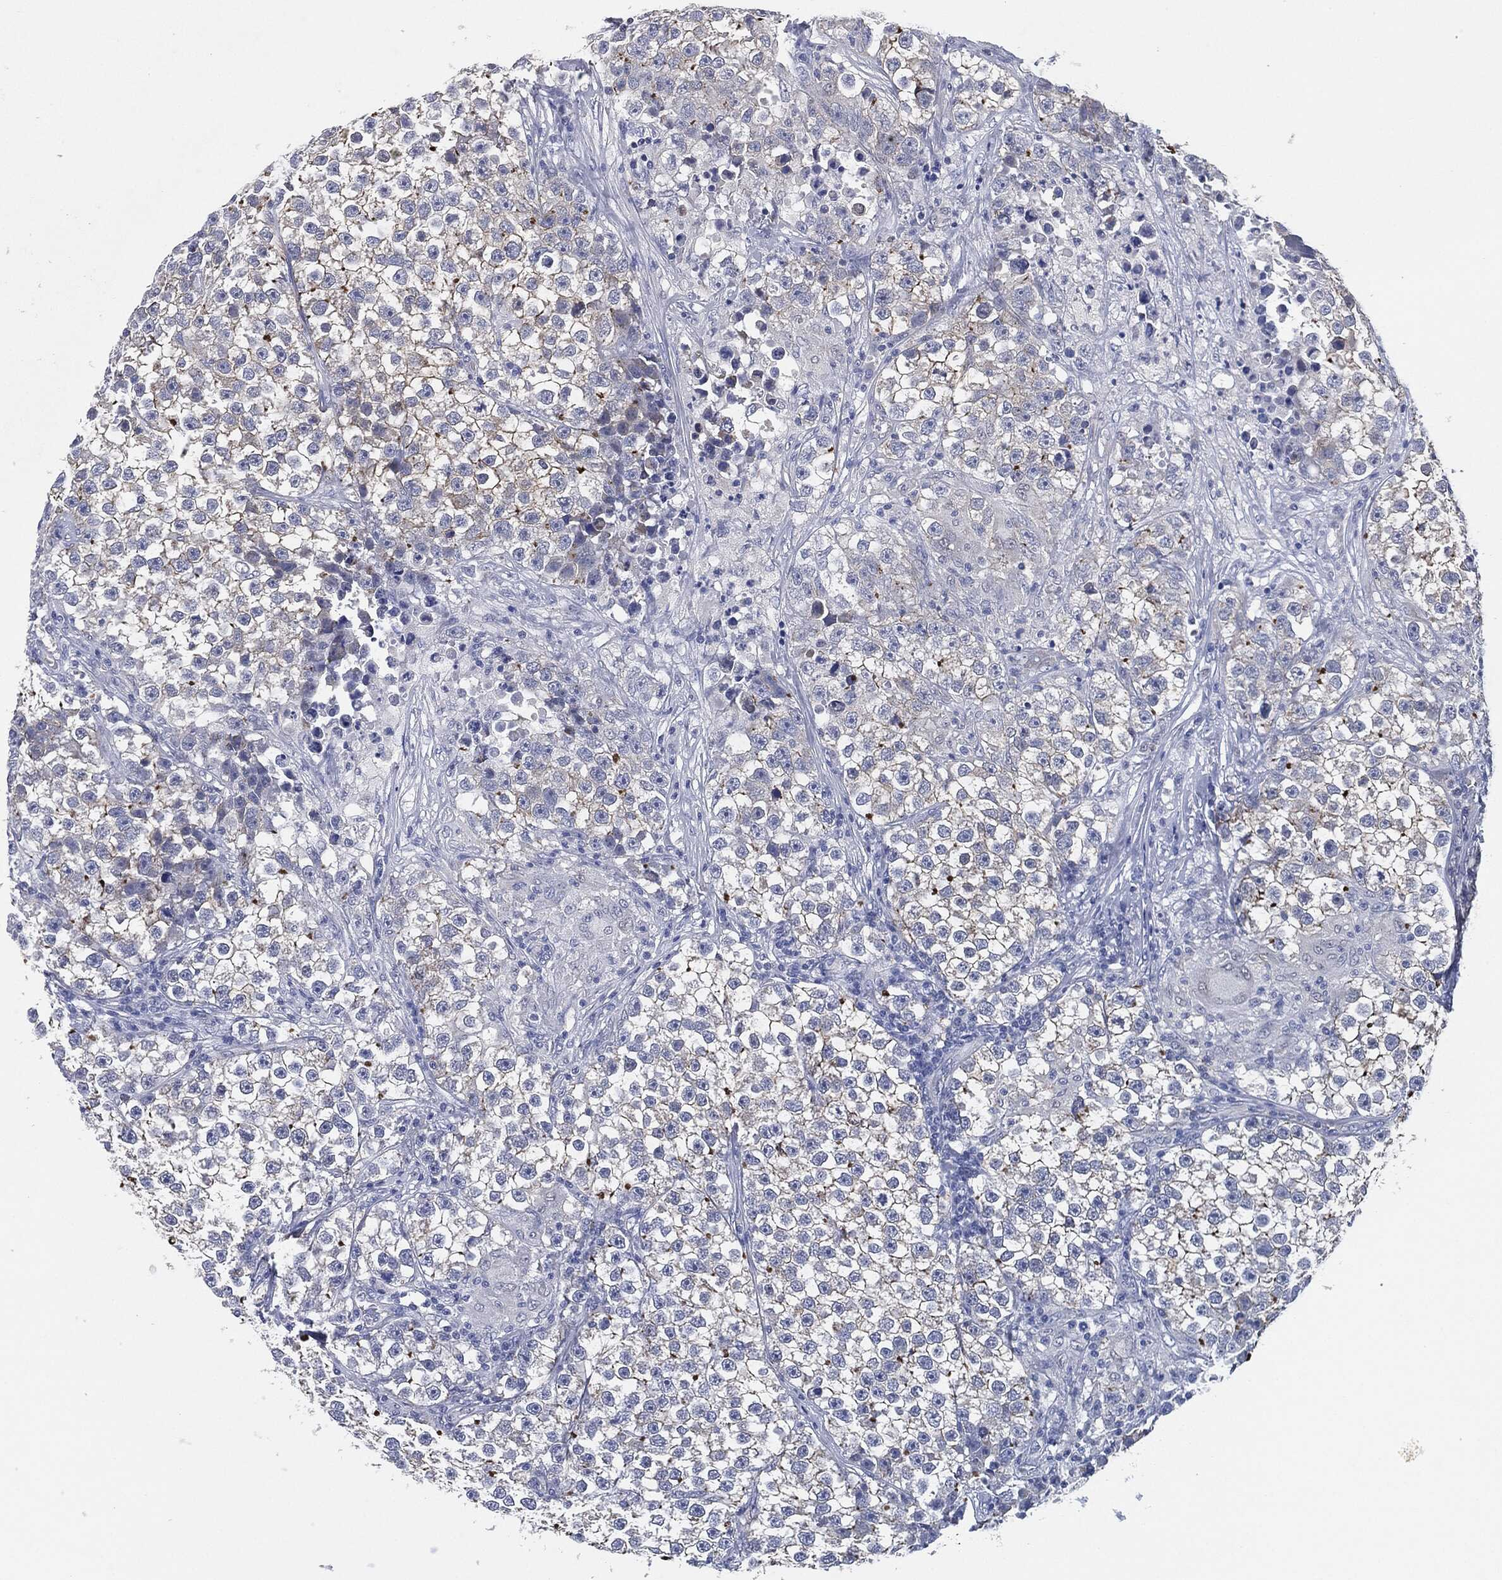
{"staining": {"intensity": "negative", "quantity": "none", "location": "none"}, "tissue": "testis cancer", "cell_type": "Tumor cells", "image_type": "cancer", "snomed": [{"axis": "morphology", "description": "Seminoma, NOS"}, {"axis": "topography", "description": "Testis"}], "caption": "IHC histopathology image of neoplastic tissue: human testis cancer stained with DAB (3,3'-diaminobenzidine) shows no significant protein staining in tumor cells.", "gene": "SHROOM2", "patient": {"sex": "male", "age": 46}}